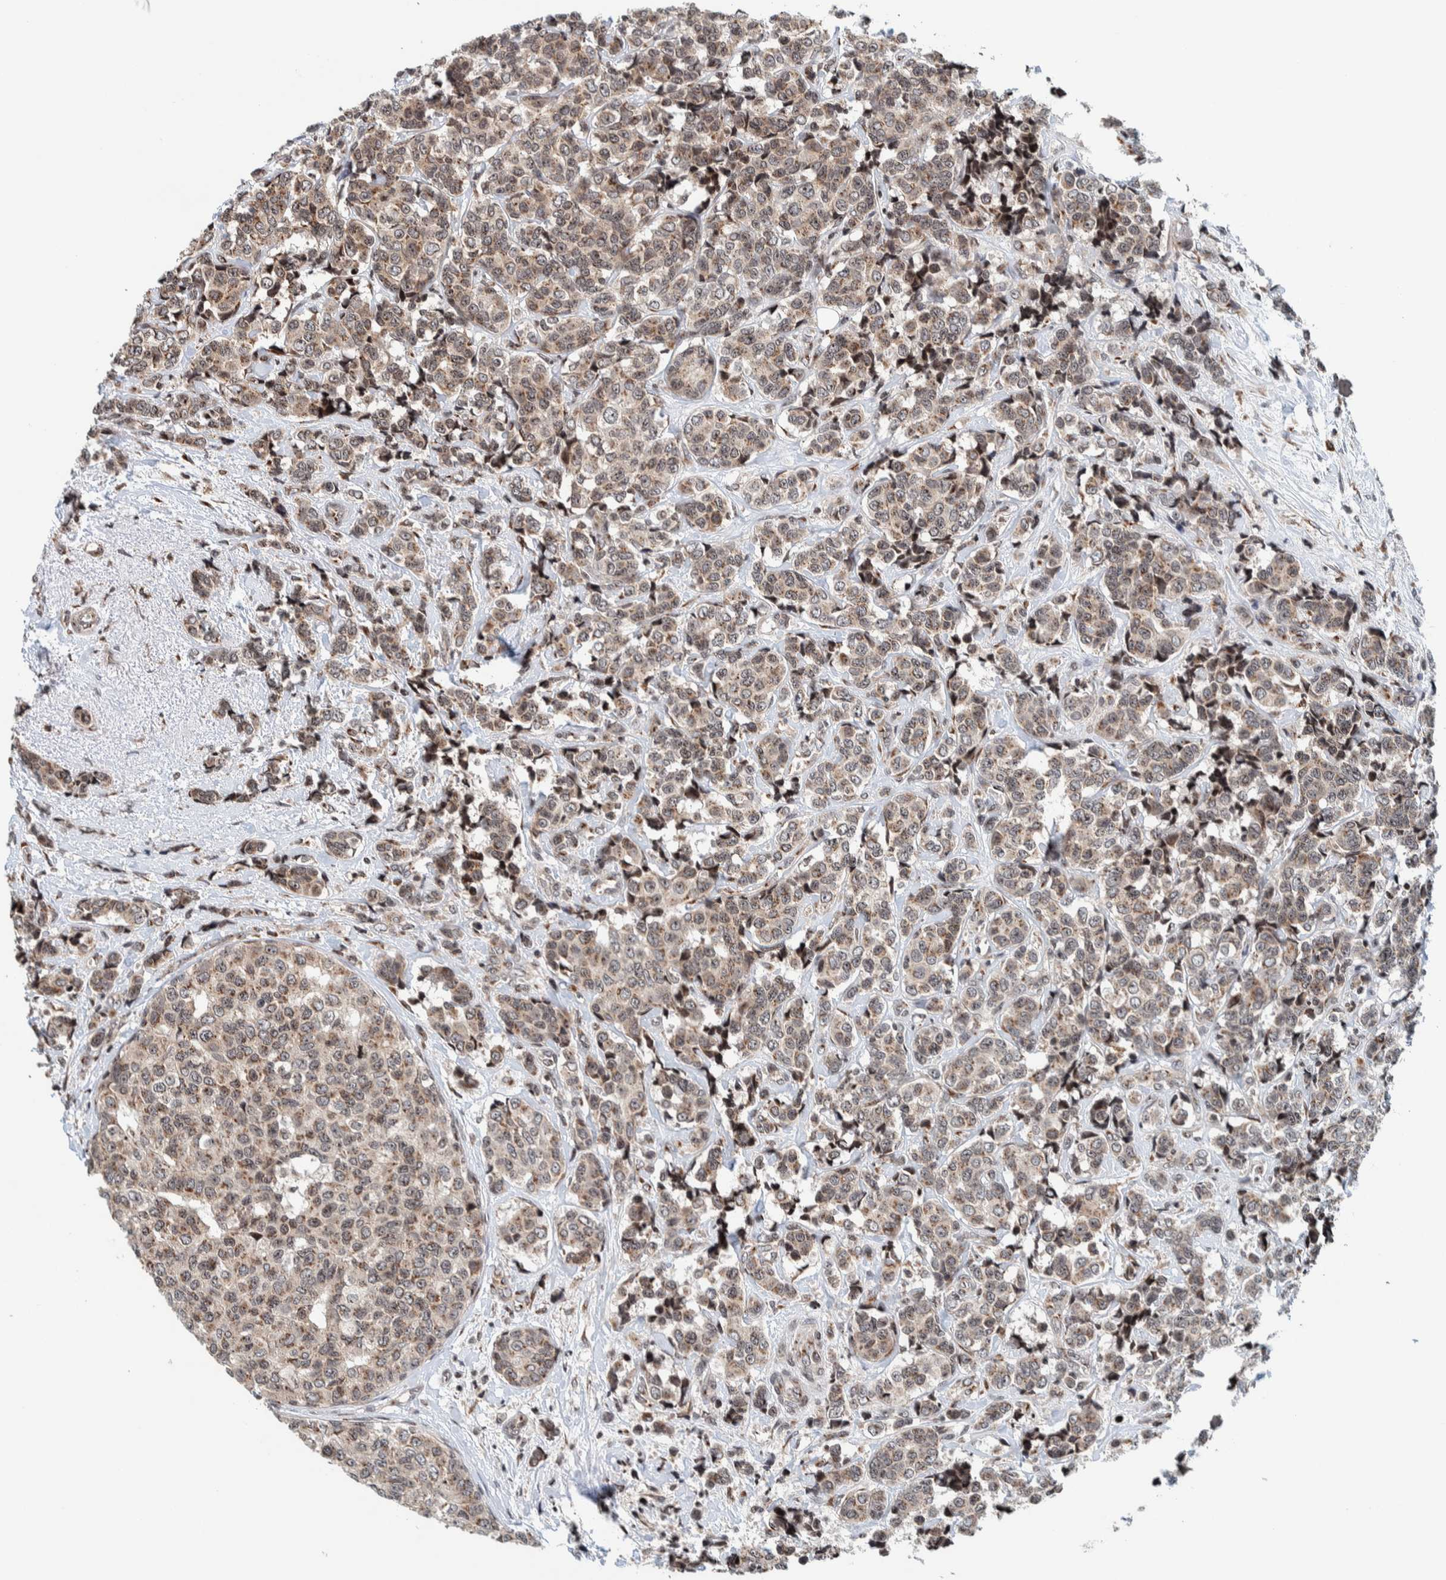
{"staining": {"intensity": "weak", "quantity": ">75%", "location": "cytoplasmic/membranous"}, "tissue": "breast cancer", "cell_type": "Tumor cells", "image_type": "cancer", "snomed": [{"axis": "morphology", "description": "Normal tissue, NOS"}, {"axis": "morphology", "description": "Duct carcinoma"}, {"axis": "topography", "description": "Breast"}], "caption": "The immunohistochemical stain labels weak cytoplasmic/membranous positivity in tumor cells of invasive ductal carcinoma (breast) tissue.", "gene": "CCDC182", "patient": {"sex": "female", "age": 43}}